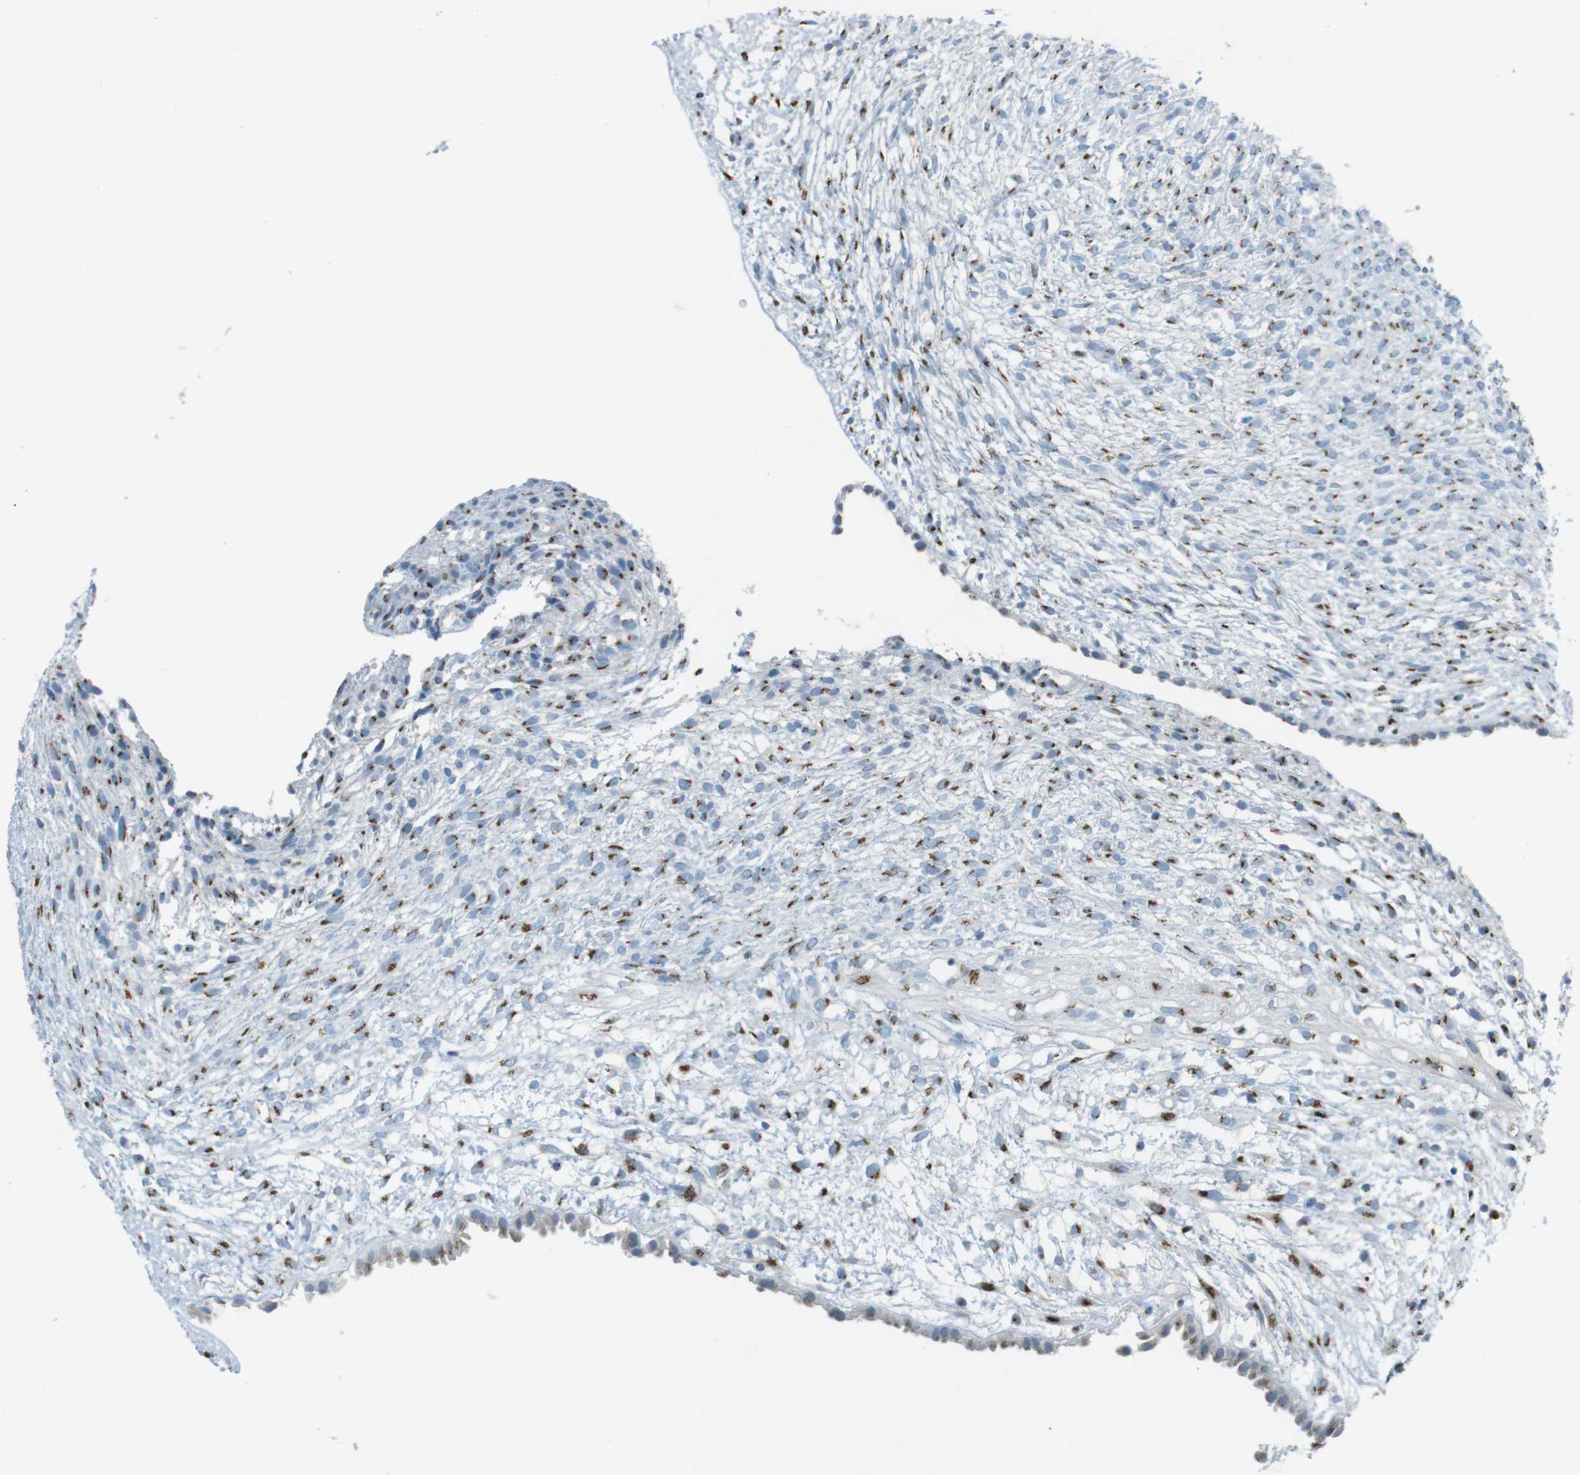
{"staining": {"intensity": "moderate", "quantity": "25%-75%", "location": "cytoplasmic/membranous"}, "tissue": "ovary", "cell_type": "Follicle cells", "image_type": "normal", "snomed": [{"axis": "morphology", "description": "Normal tissue, NOS"}, {"axis": "morphology", "description": "Cyst, NOS"}, {"axis": "topography", "description": "Ovary"}], "caption": "Protein staining shows moderate cytoplasmic/membranous expression in about 25%-75% of follicle cells in normal ovary. (brown staining indicates protein expression, while blue staining denotes nuclei).", "gene": "TXNDC15", "patient": {"sex": "female", "age": 18}}